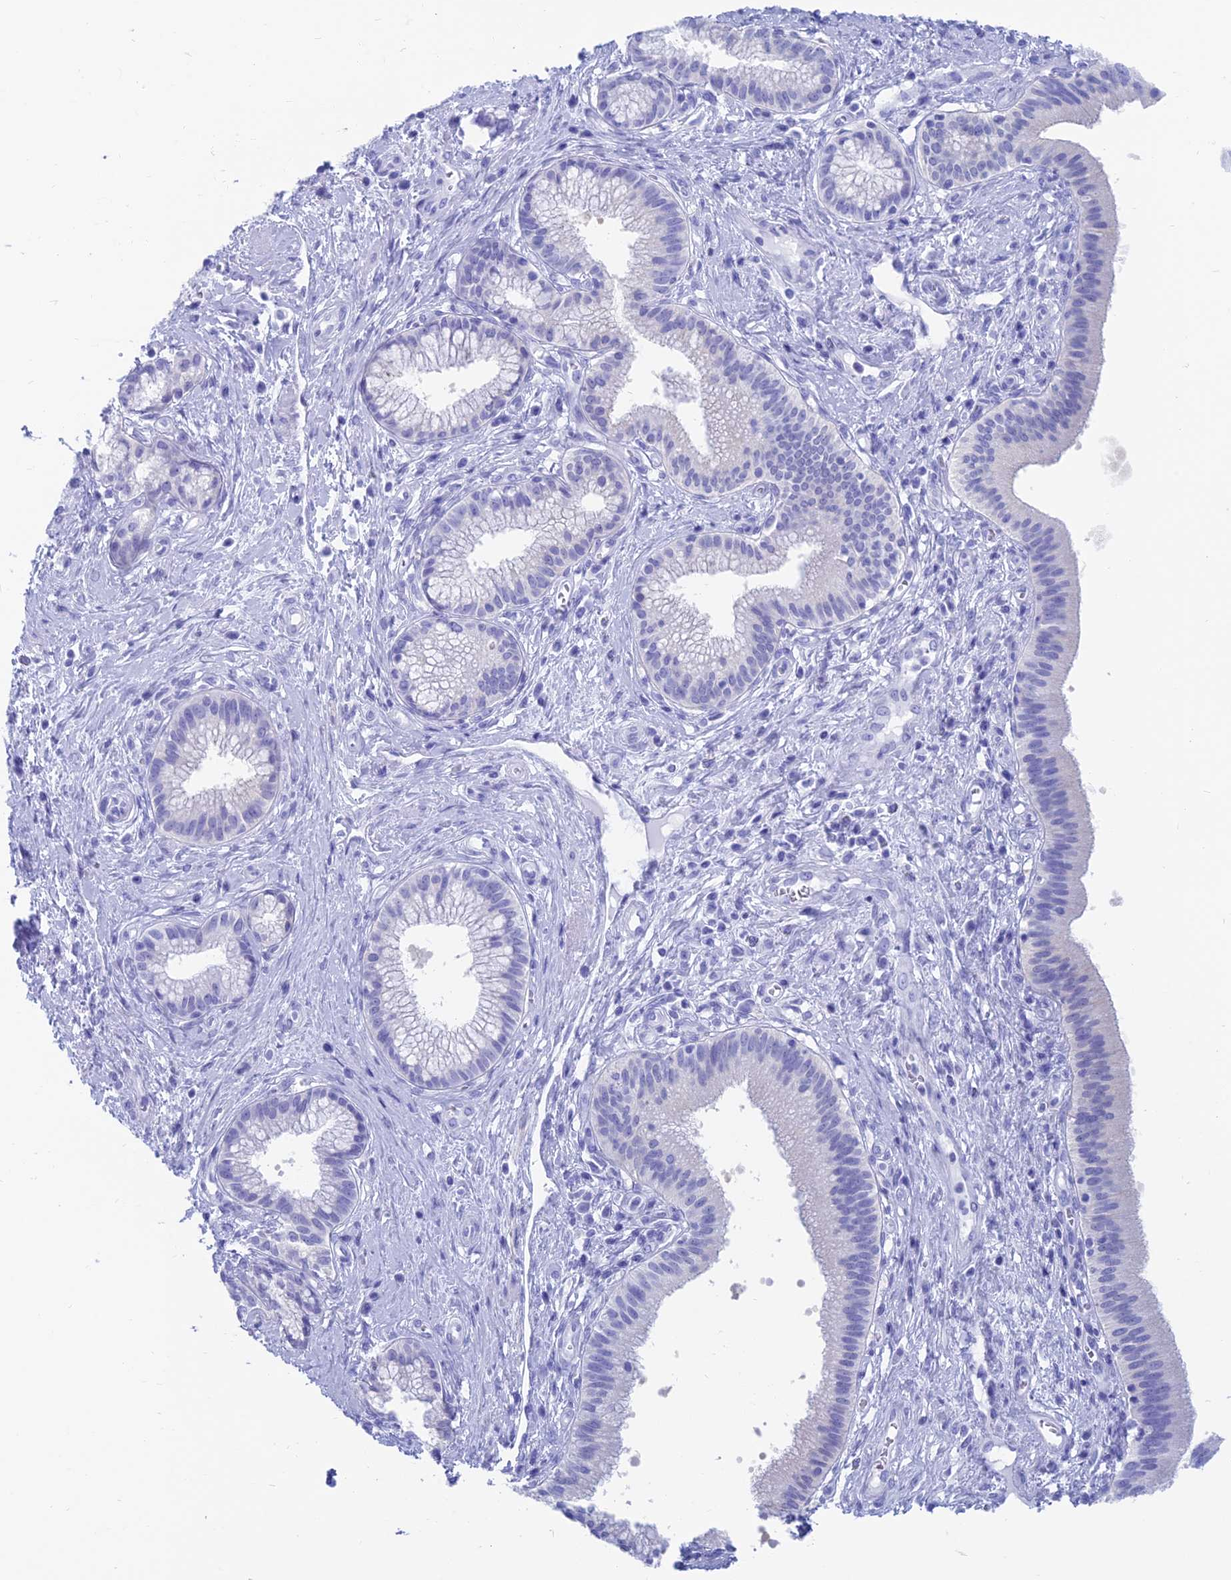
{"staining": {"intensity": "negative", "quantity": "none", "location": "none"}, "tissue": "pancreatic cancer", "cell_type": "Tumor cells", "image_type": "cancer", "snomed": [{"axis": "morphology", "description": "Adenocarcinoma, NOS"}, {"axis": "topography", "description": "Pancreas"}], "caption": "Tumor cells show no significant protein expression in pancreatic adenocarcinoma.", "gene": "CAPS", "patient": {"sex": "male", "age": 72}}